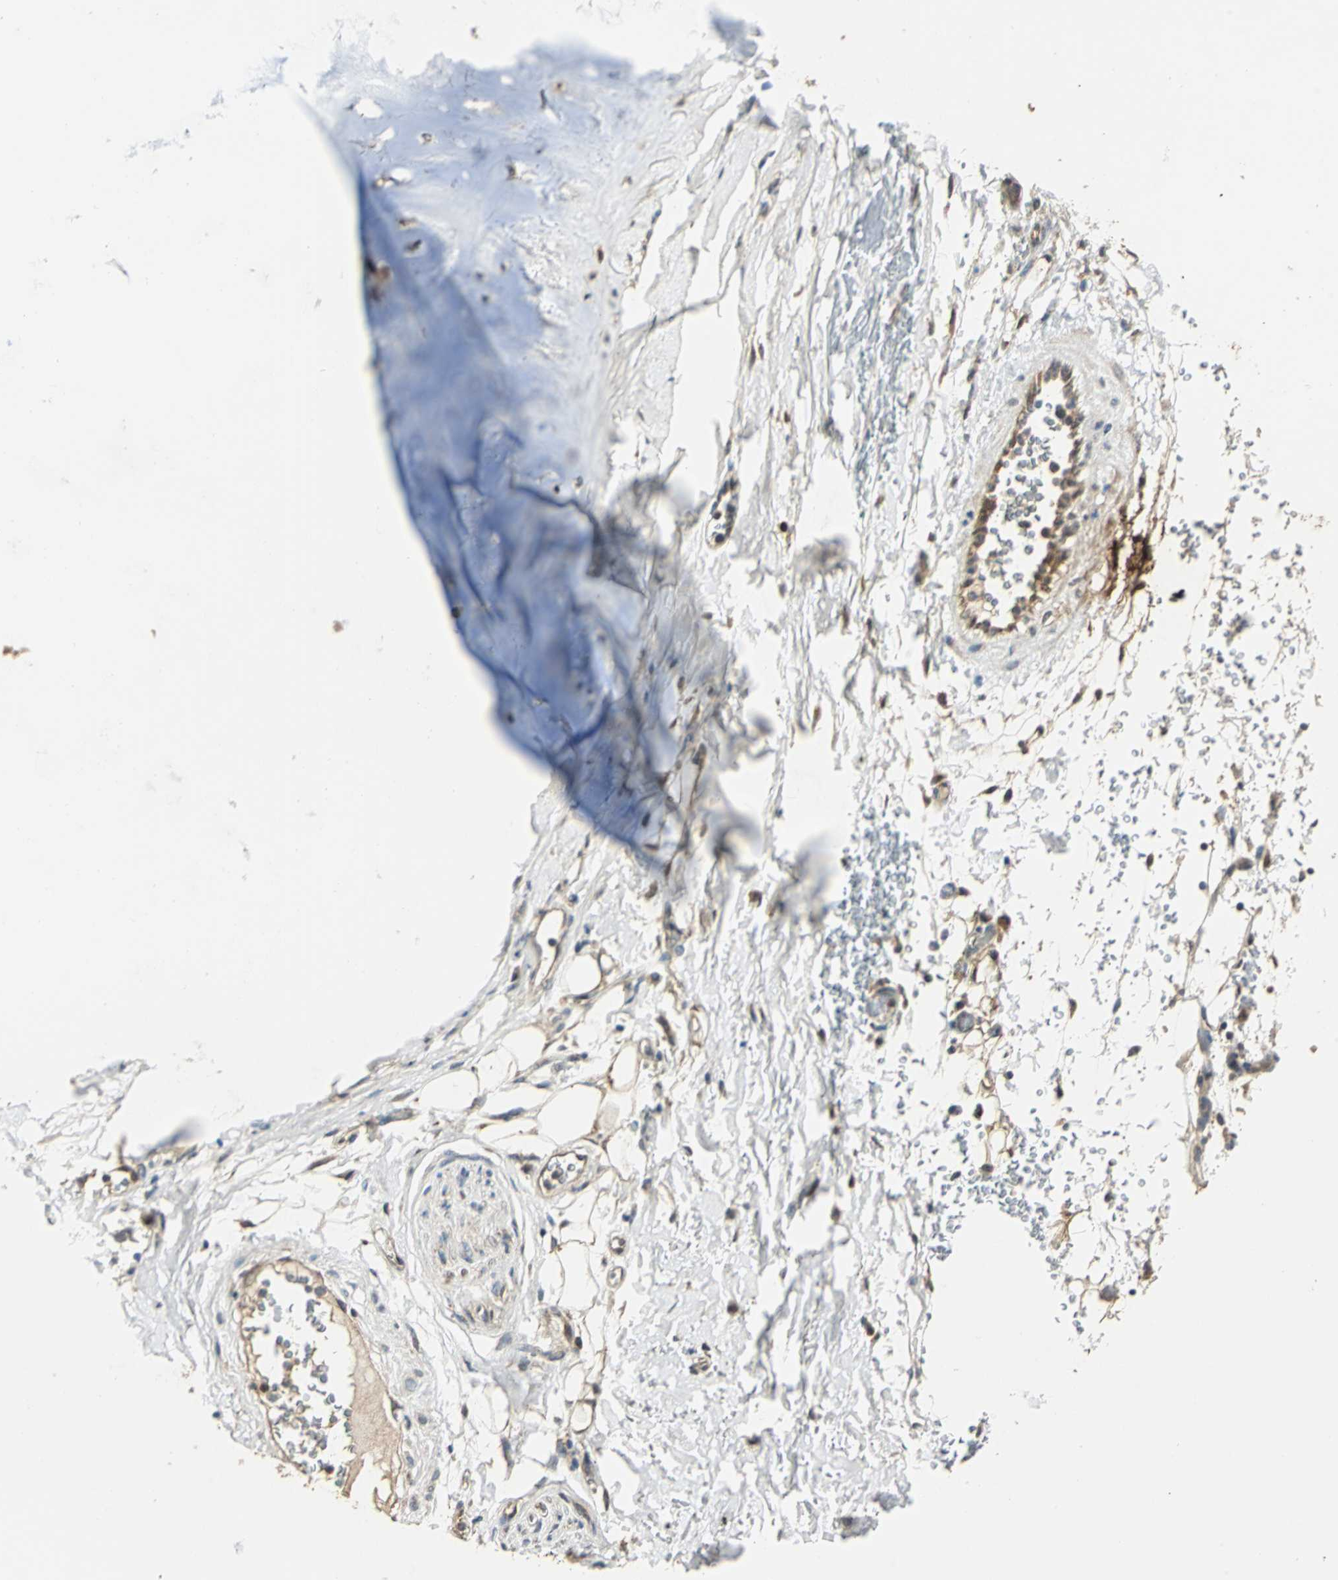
{"staining": {"intensity": "moderate", "quantity": ">75%", "location": "cytoplasmic/membranous"}, "tissue": "adipose tissue", "cell_type": "Adipocytes", "image_type": "normal", "snomed": [{"axis": "morphology", "description": "Normal tissue, NOS"}, {"axis": "topography", "description": "Cartilage tissue"}, {"axis": "topography", "description": "Bronchus"}], "caption": "Brown immunohistochemical staining in benign human adipose tissue displays moderate cytoplasmic/membranous positivity in approximately >75% of adipocytes.", "gene": "AHSA1", "patient": {"sex": "female", "age": 73}}